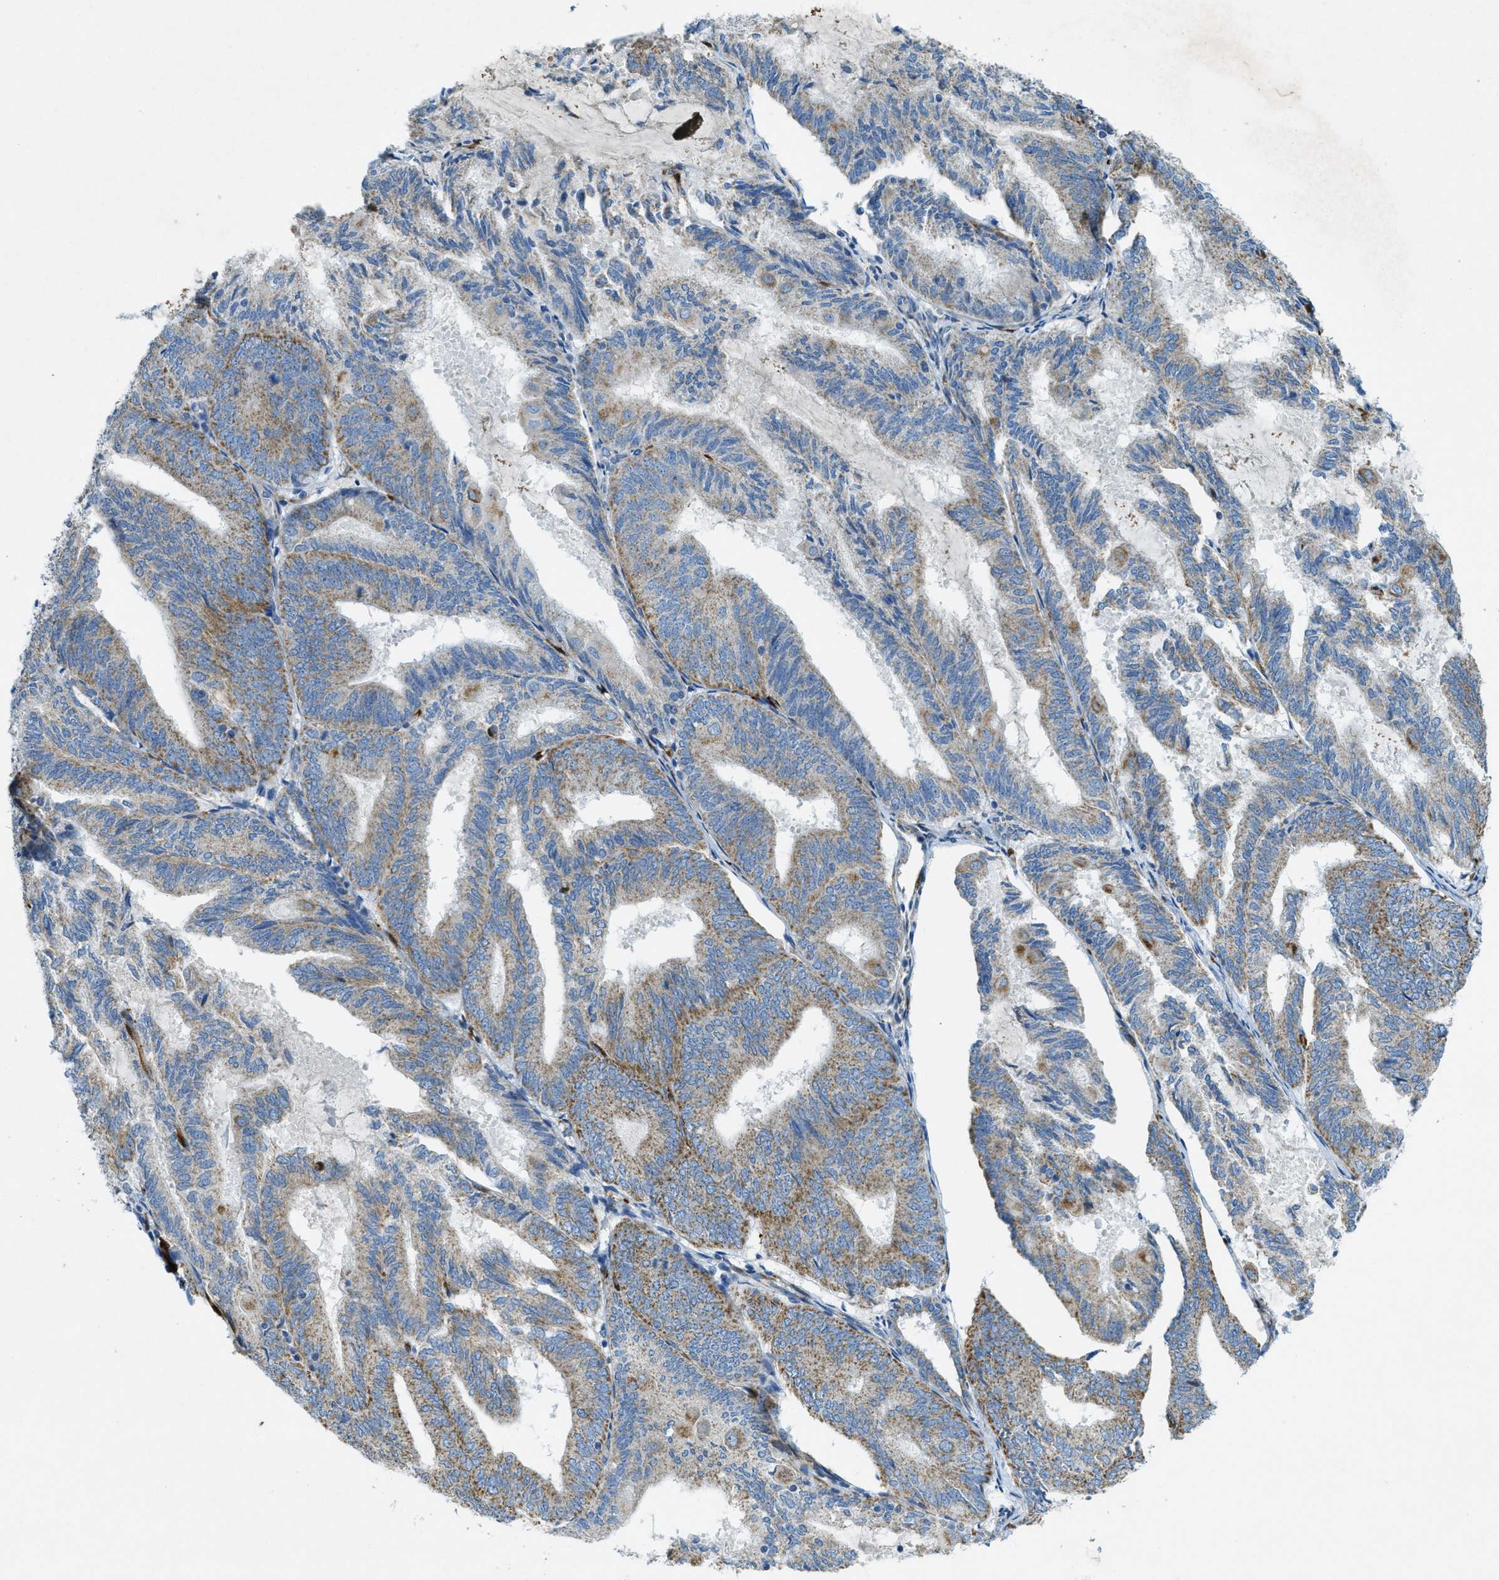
{"staining": {"intensity": "weak", "quantity": ">75%", "location": "cytoplasmic/membranous"}, "tissue": "endometrial cancer", "cell_type": "Tumor cells", "image_type": "cancer", "snomed": [{"axis": "morphology", "description": "Adenocarcinoma, NOS"}, {"axis": "topography", "description": "Endometrium"}], "caption": "Endometrial adenocarcinoma stained with a brown dye demonstrates weak cytoplasmic/membranous positive expression in approximately >75% of tumor cells.", "gene": "CYGB", "patient": {"sex": "female", "age": 81}}